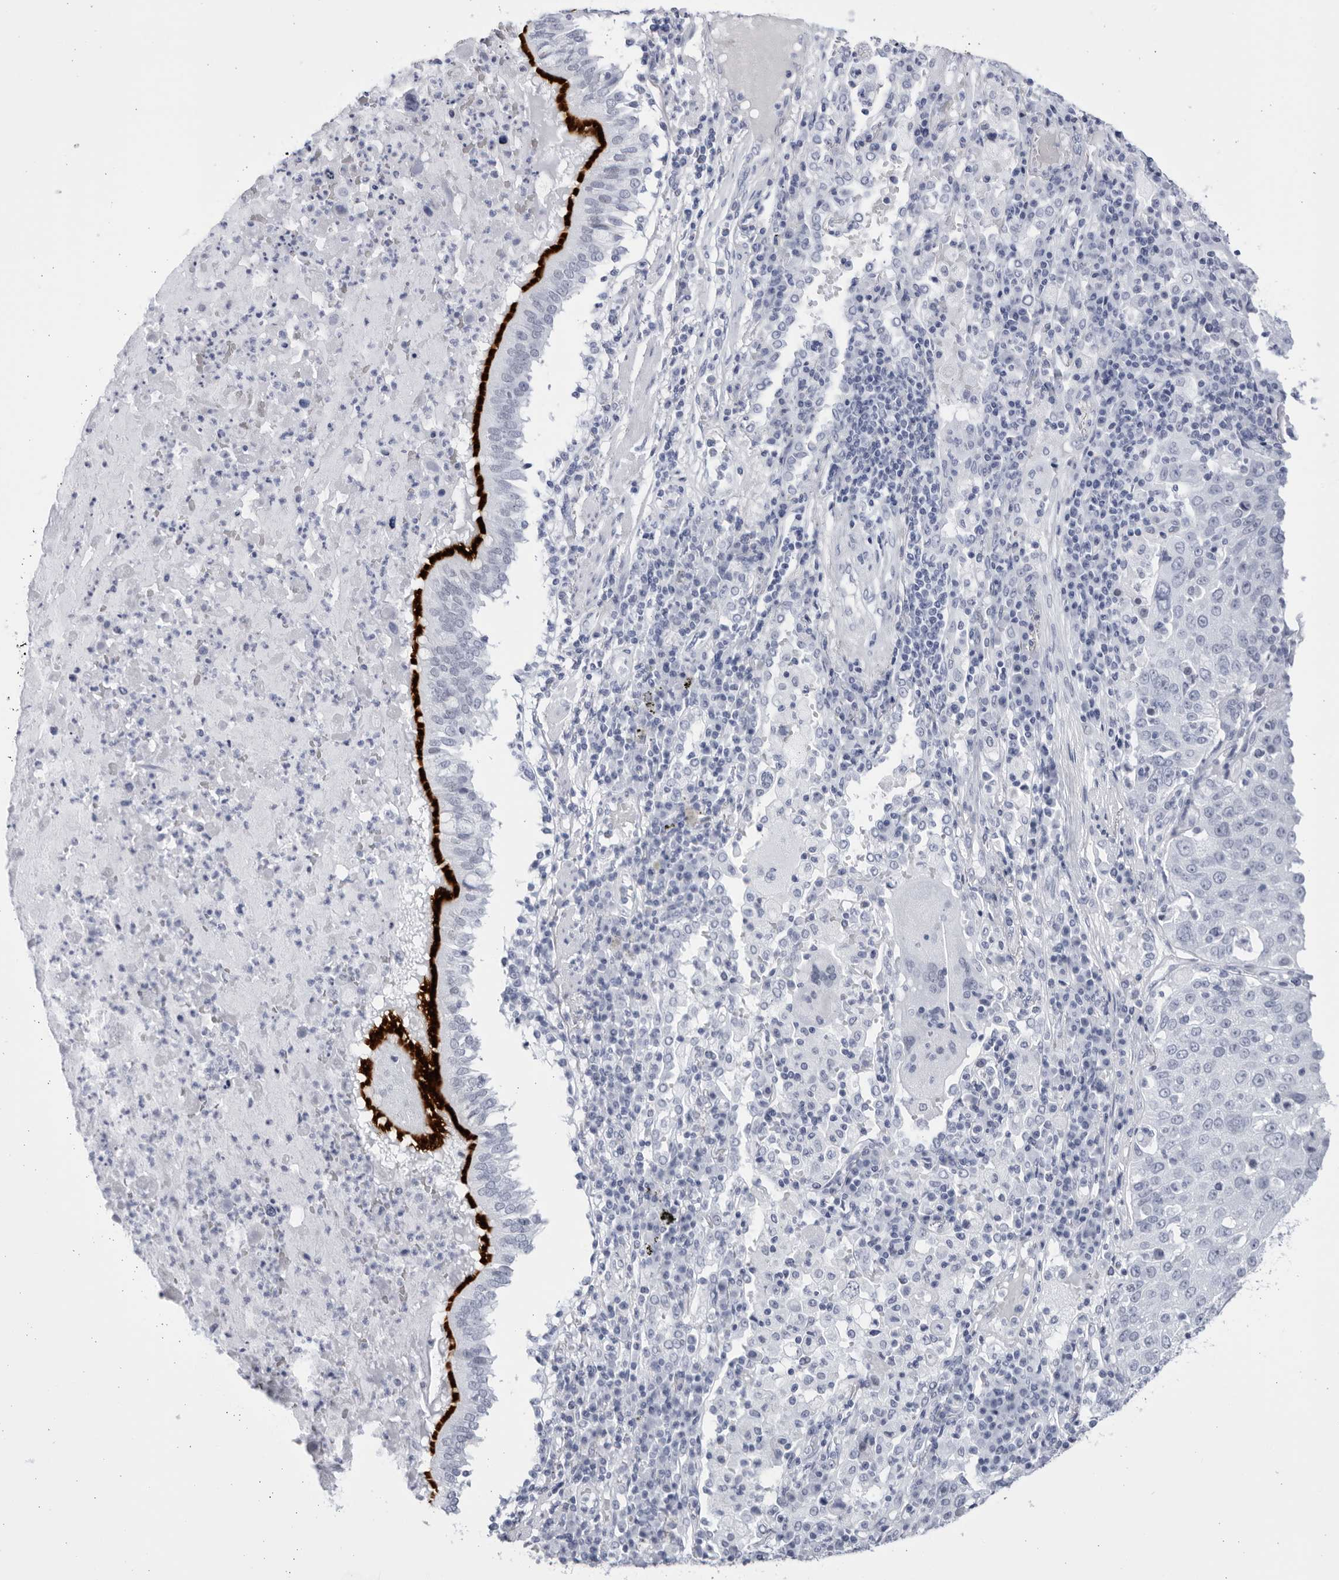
{"staining": {"intensity": "negative", "quantity": "none", "location": "none"}, "tissue": "lung cancer", "cell_type": "Tumor cells", "image_type": "cancer", "snomed": [{"axis": "morphology", "description": "Squamous cell carcinoma, NOS"}, {"axis": "topography", "description": "Lung"}], "caption": "The image reveals no significant staining in tumor cells of lung cancer.", "gene": "CCDC181", "patient": {"sex": "male", "age": 65}}